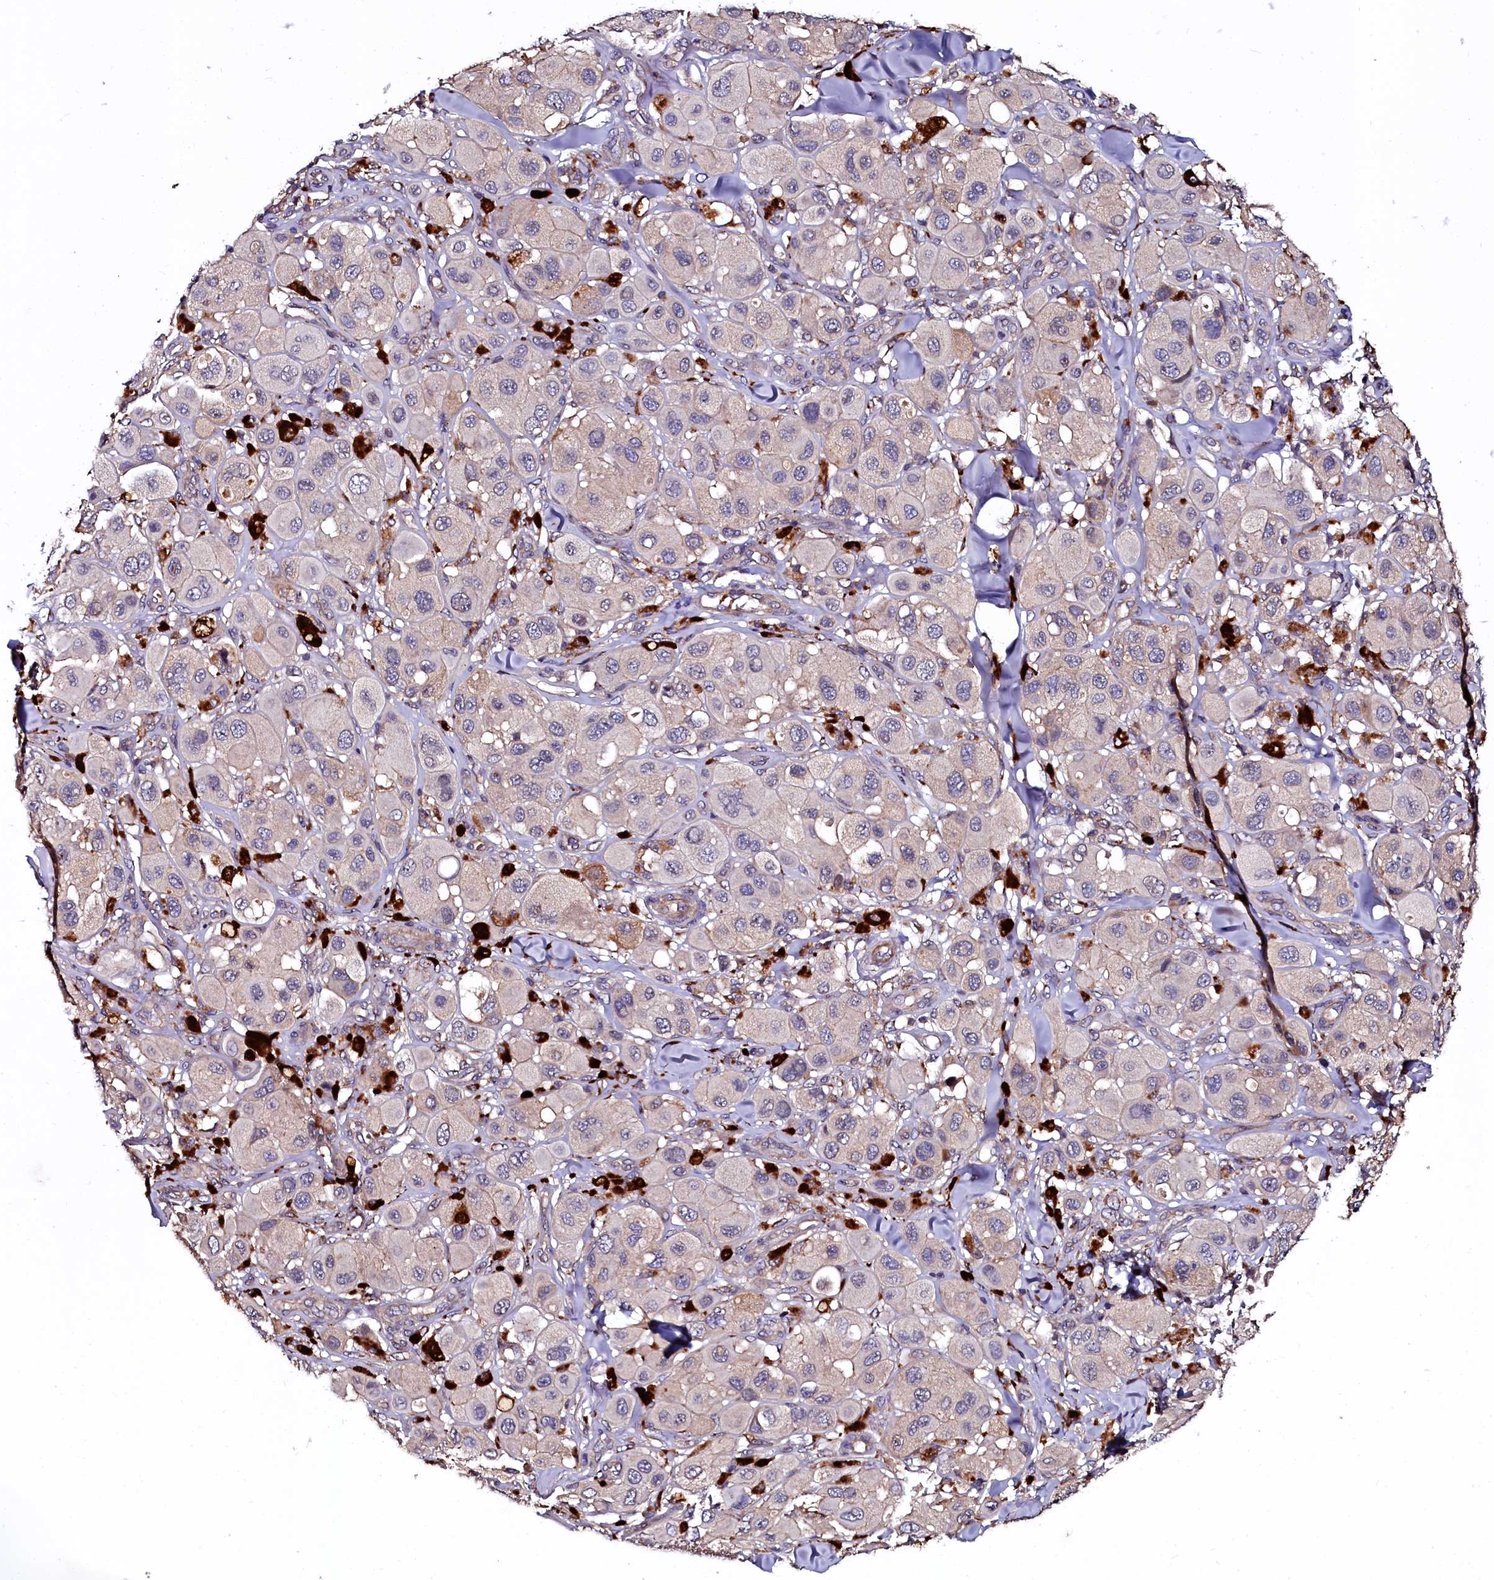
{"staining": {"intensity": "negative", "quantity": "none", "location": "none"}, "tissue": "melanoma", "cell_type": "Tumor cells", "image_type": "cancer", "snomed": [{"axis": "morphology", "description": "Malignant melanoma, Metastatic site"}, {"axis": "topography", "description": "Skin"}], "caption": "A histopathology image of melanoma stained for a protein displays no brown staining in tumor cells.", "gene": "N4BP1", "patient": {"sex": "male", "age": 41}}